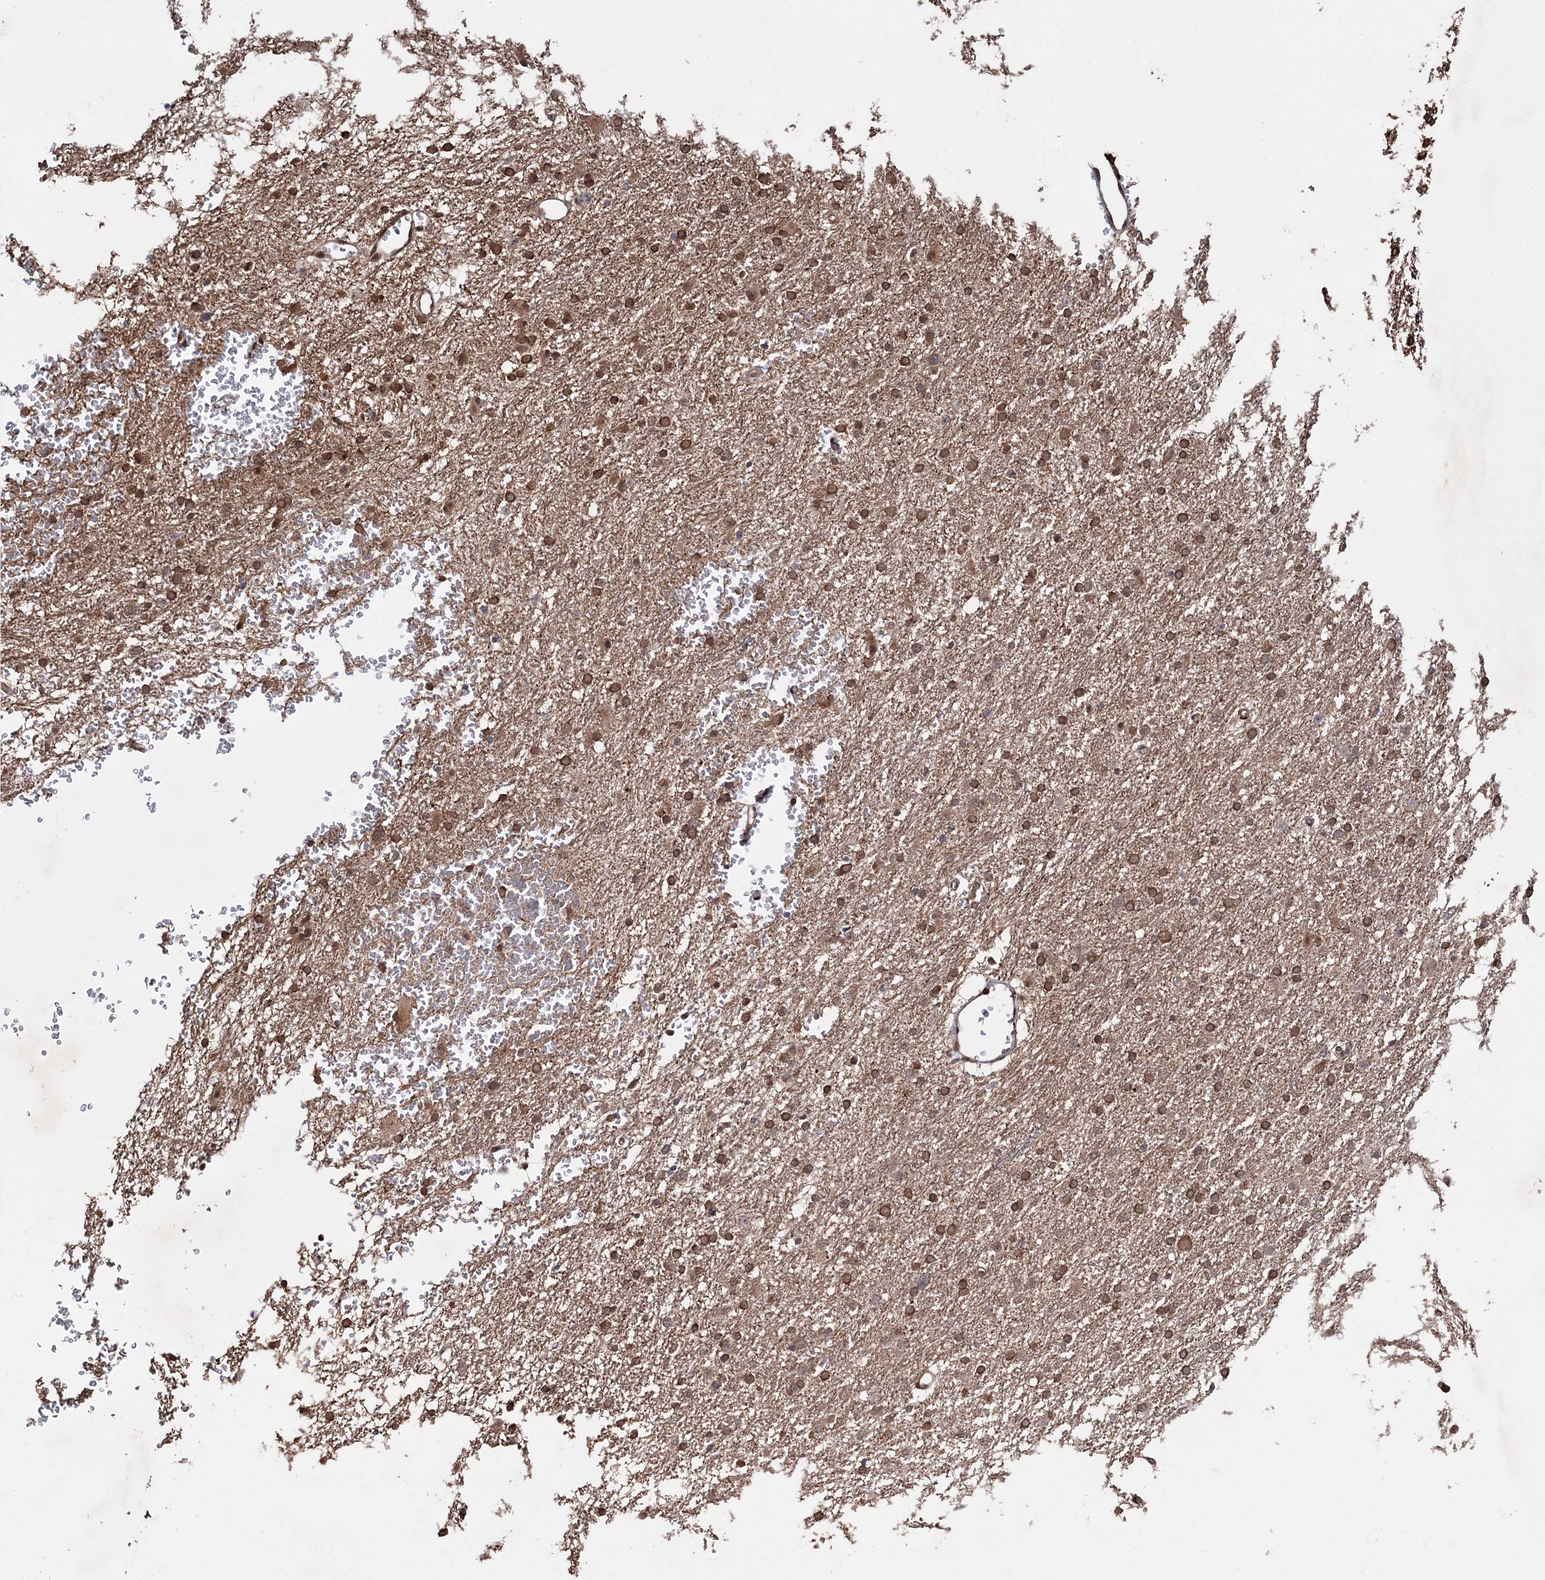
{"staining": {"intensity": "moderate", "quantity": ">75%", "location": "cytoplasmic/membranous,nuclear"}, "tissue": "glioma", "cell_type": "Tumor cells", "image_type": "cancer", "snomed": [{"axis": "morphology", "description": "Glioma, malignant, High grade"}, {"axis": "topography", "description": "Cerebral cortex"}], "caption": "Immunohistochemistry staining of glioma, which reveals medium levels of moderate cytoplasmic/membranous and nuclear staining in about >75% of tumor cells indicating moderate cytoplasmic/membranous and nuclear protein staining. The staining was performed using DAB (brown) for protein detection and nuclei were counterstained in hematoxylin (blue).", "gene": "PIGB", "patient": {"sex": "female", "age": 36}}